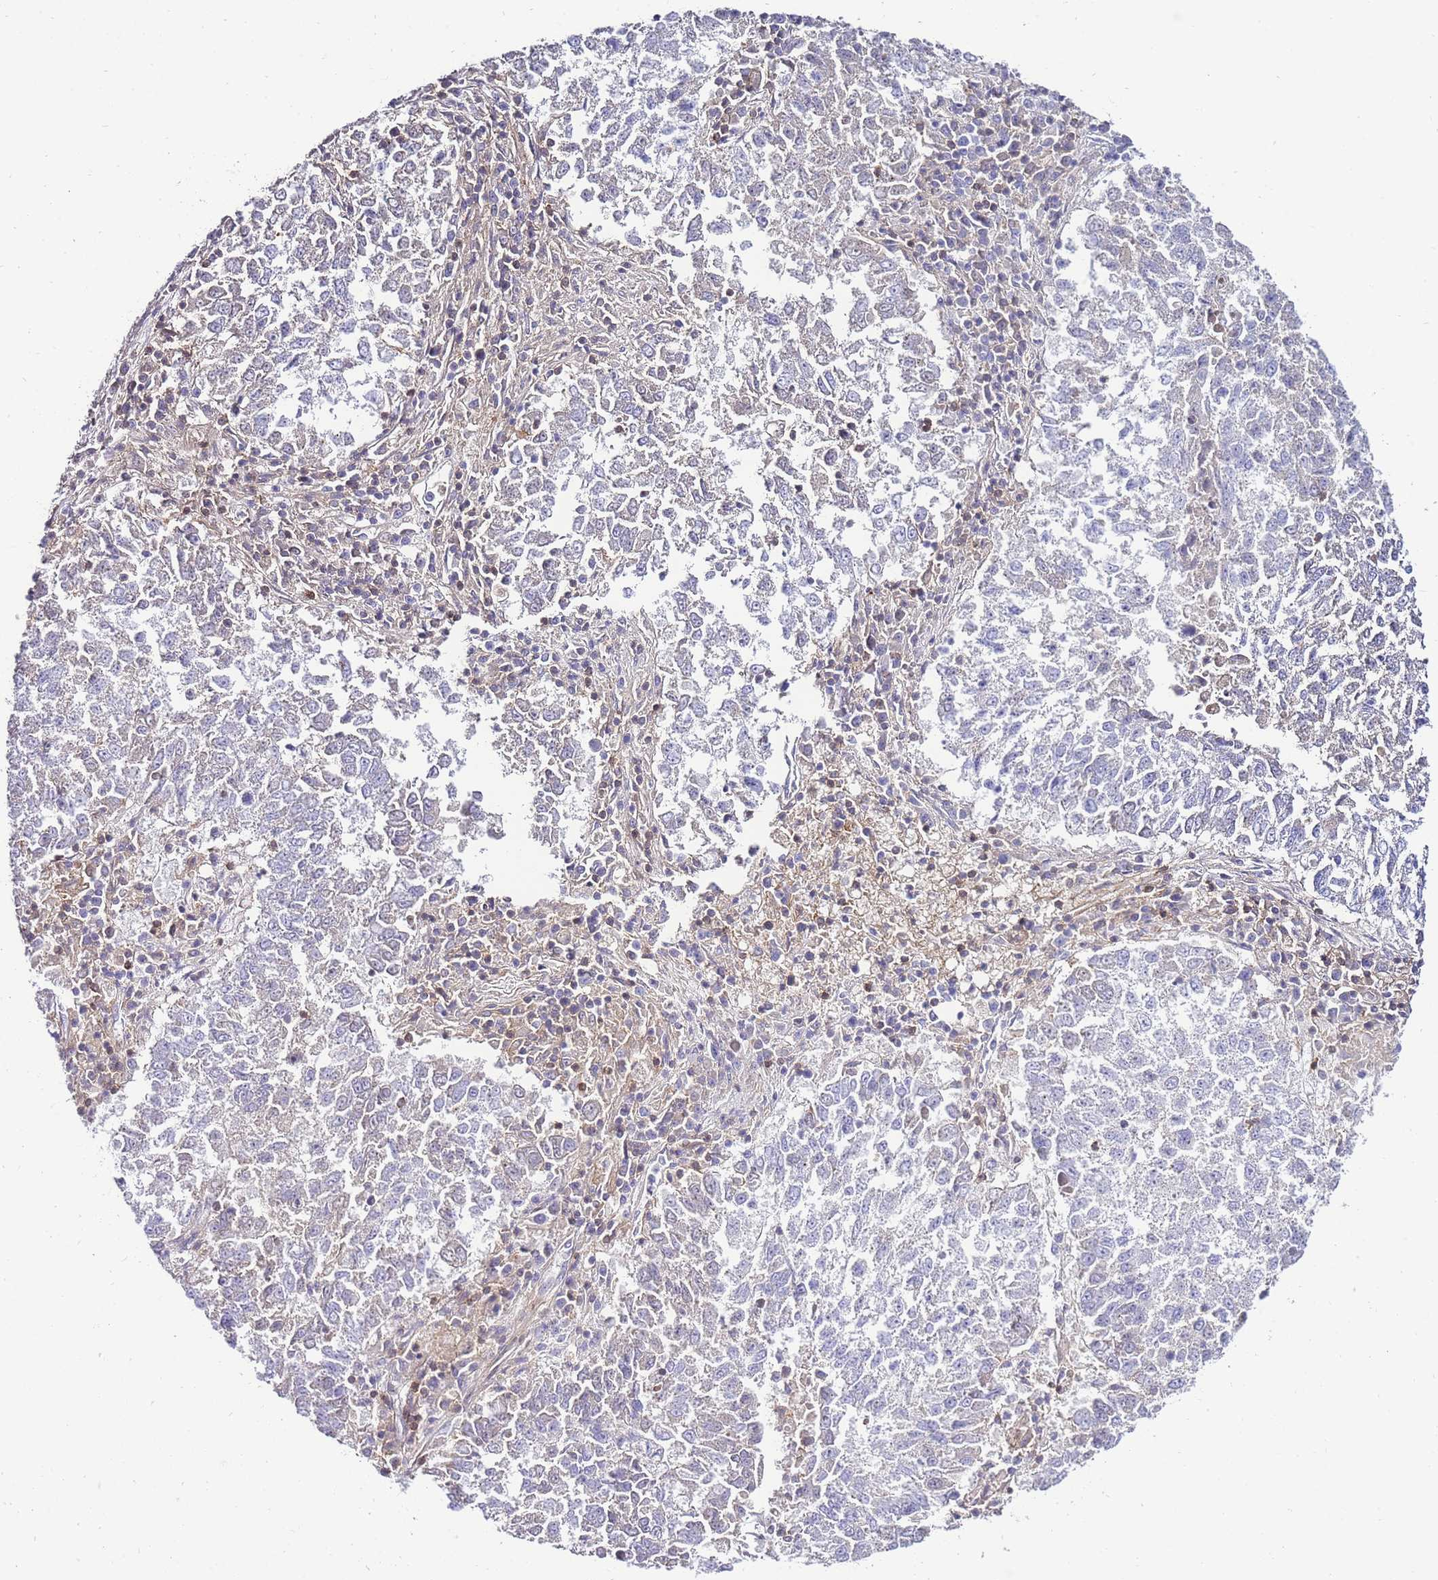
{"staining": {"intensity": "negative", "quantity": "none", "location": "none"}, "tissue": "lung cancer", "cell_type": "Tumor cells", "image_type": "cancer", "snomed": [{"axis": "morphology", "description": "Squamous cell carcinoma, NOS"}, {"axis": "topography", "description": "Lung"}], "caption": "The IHC micrograph has no significant staining in tumor cells of lung squamous cell carcinoma tissue.", "gene": "FBN3", "patient": {"sex": "male", "age": 73}}